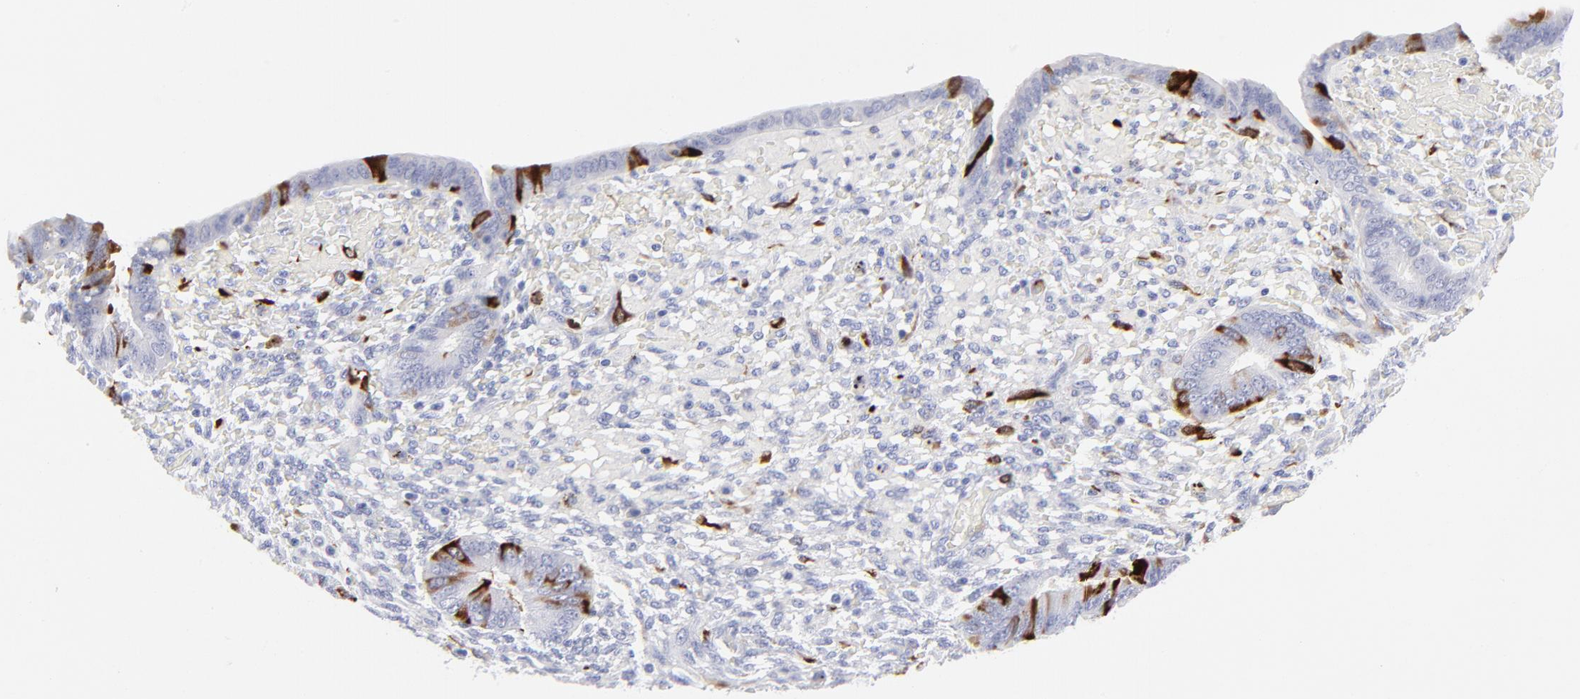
{"staining": {"intensity": "strong", "quantity": "<25%", "location": "cytoplasmic/membranous"}, "tissue": "endometrium", "cell_type": "Cells in endometrial stroma", "image_type": "normal", "snomed": [{"axis": "morphology", "description": "Normal tissue, NOS"}, {"axis": "topography", "description": "Endometrium"}], "caption": "Endometrium stained with IHC reveals strong cytoplasmic/membranous expression in about <25% of cells in endometrial stroma.", "gene": "CCNB1", "patient": {"sex": "female", "age": 42}}